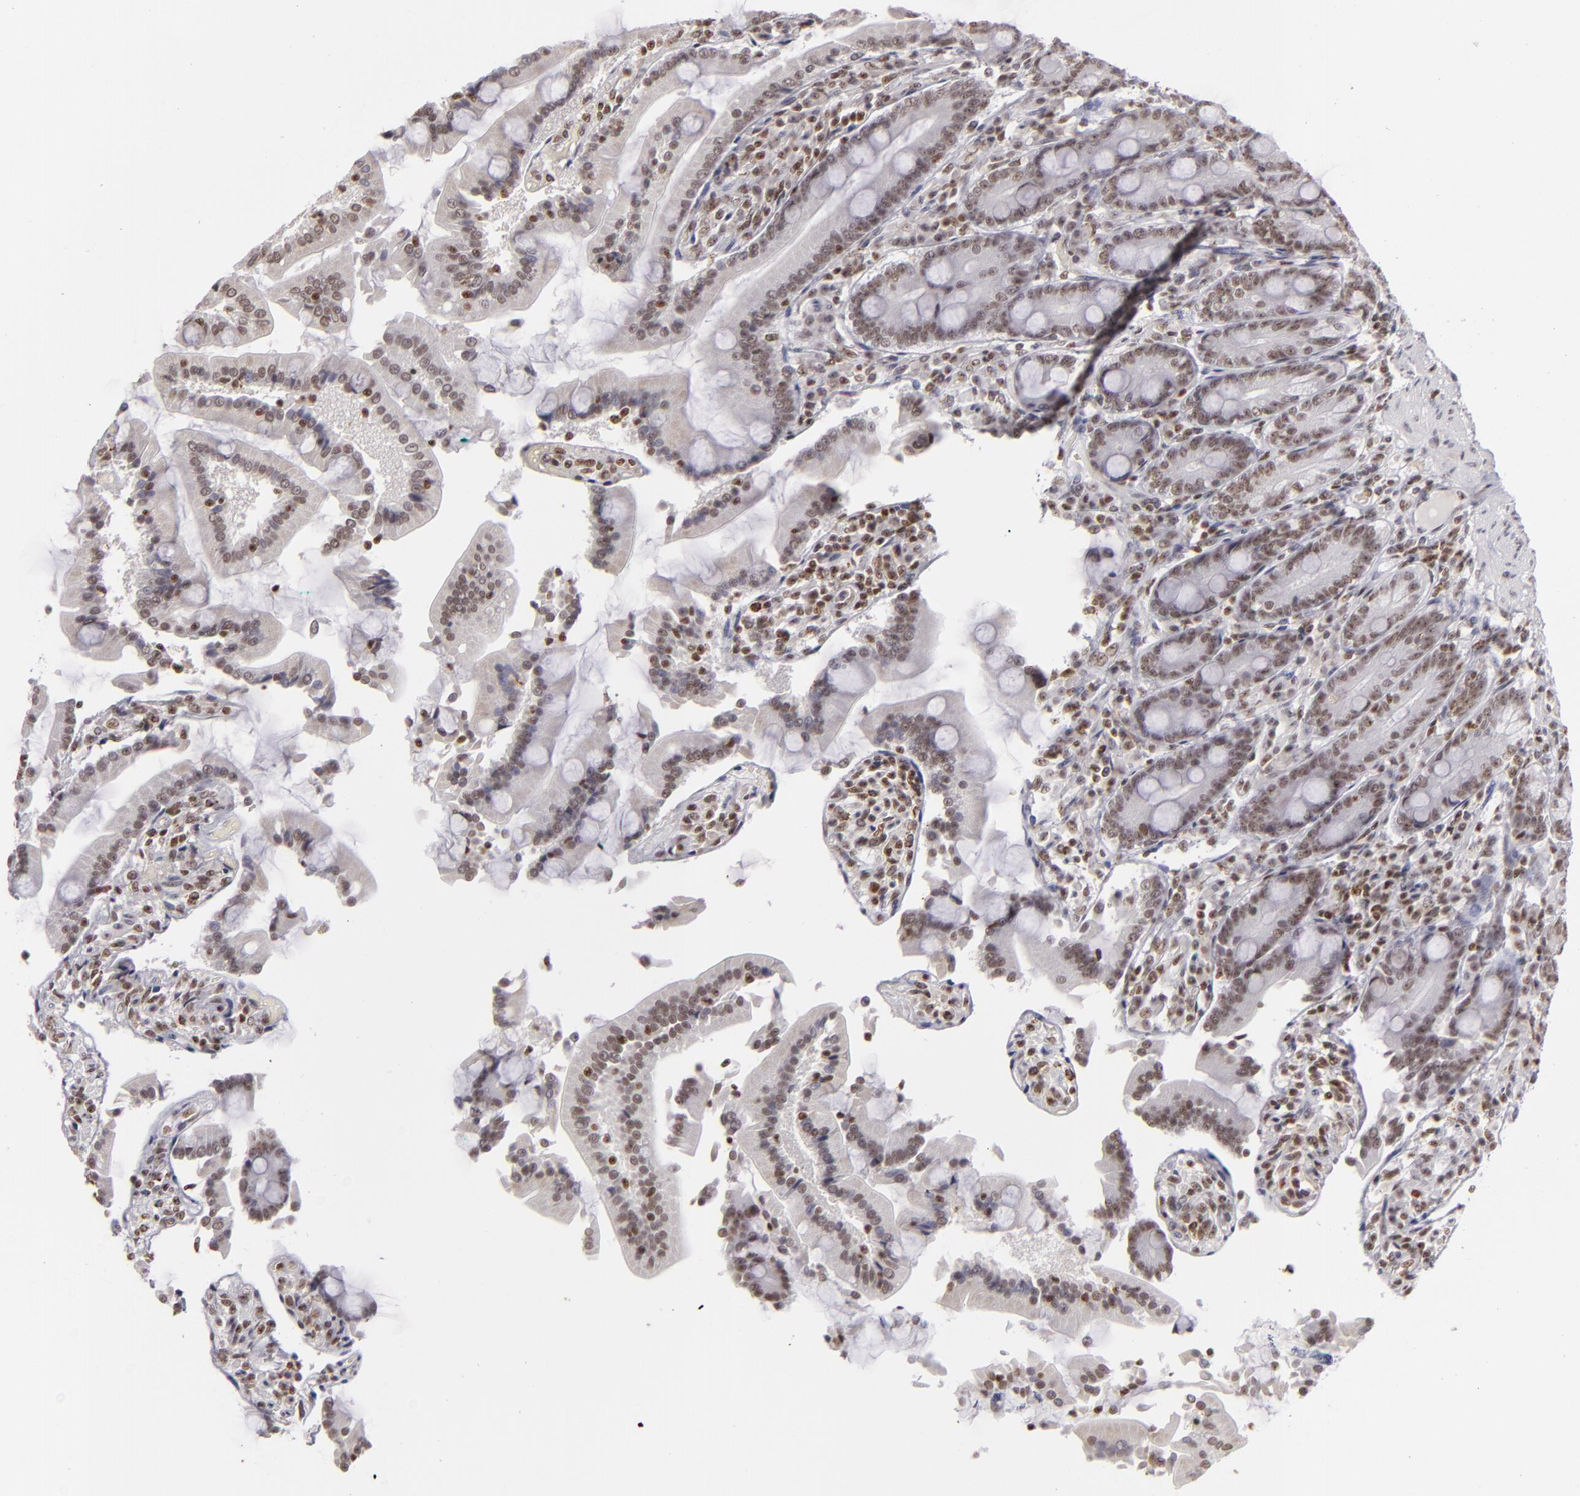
{"staining": {"intensity": "weak", "quantity": ">75%", "location": "nuclear"}, "tissue": "duodenum", "cell_type": "Glandular cells", "image_type": "normal", "snomed": [{"axis": "morphology", "description": "Normal tissue, NOS"}, {"axis": "topography", "description": "Duodenum"}], "caption": "Glandular cells exhibit low levels of weak nuclear staining in approximately >75% of cells in unremarkable duodenum.", "gene": "DAXX", "patient": {"sex": "female", "age": 64}}